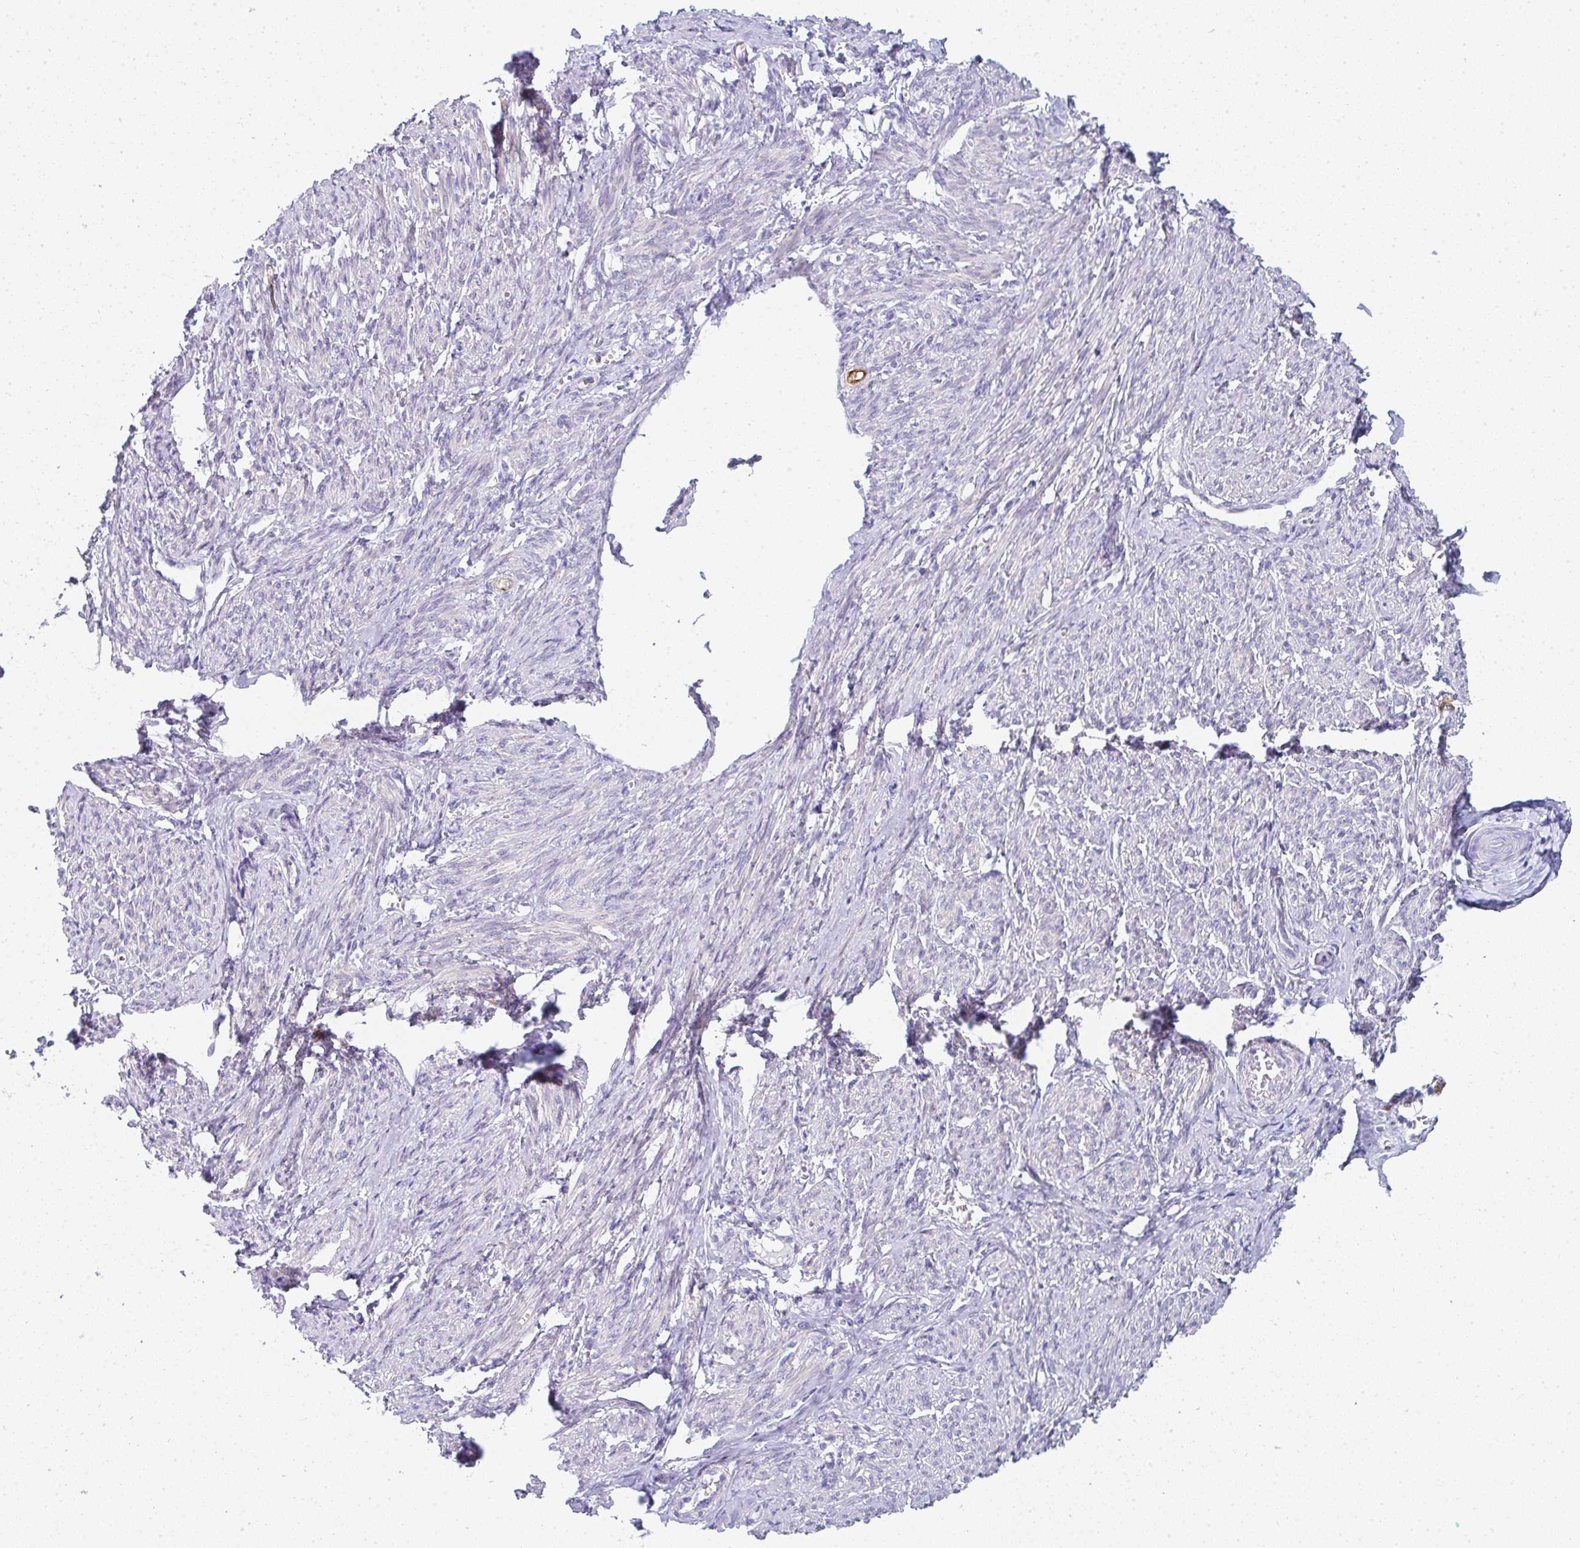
{"staining": {"intensity": "weak", "quantity": "25%-75%", "location": "cytoplasmic/membranous"}, "tissue": "smooth muscle", "cell_type": "Smooth muscle cells", "image_type": "normal", "snomed": [{"axis": "morphology", "description": "Normal tissue, NOS"}, {"axis": "topography", "description": "Smooth muscle"}], "caption": "The immunohistochemical stain labels weak cytoplasmic/membranous expression in smooth muscle cells of normal smooth muscle. (brown staining indicates protein expression, while blue staining denotes nuclei).", "gene": "PRND", "patient": {"sex": "female", "age": 65}}